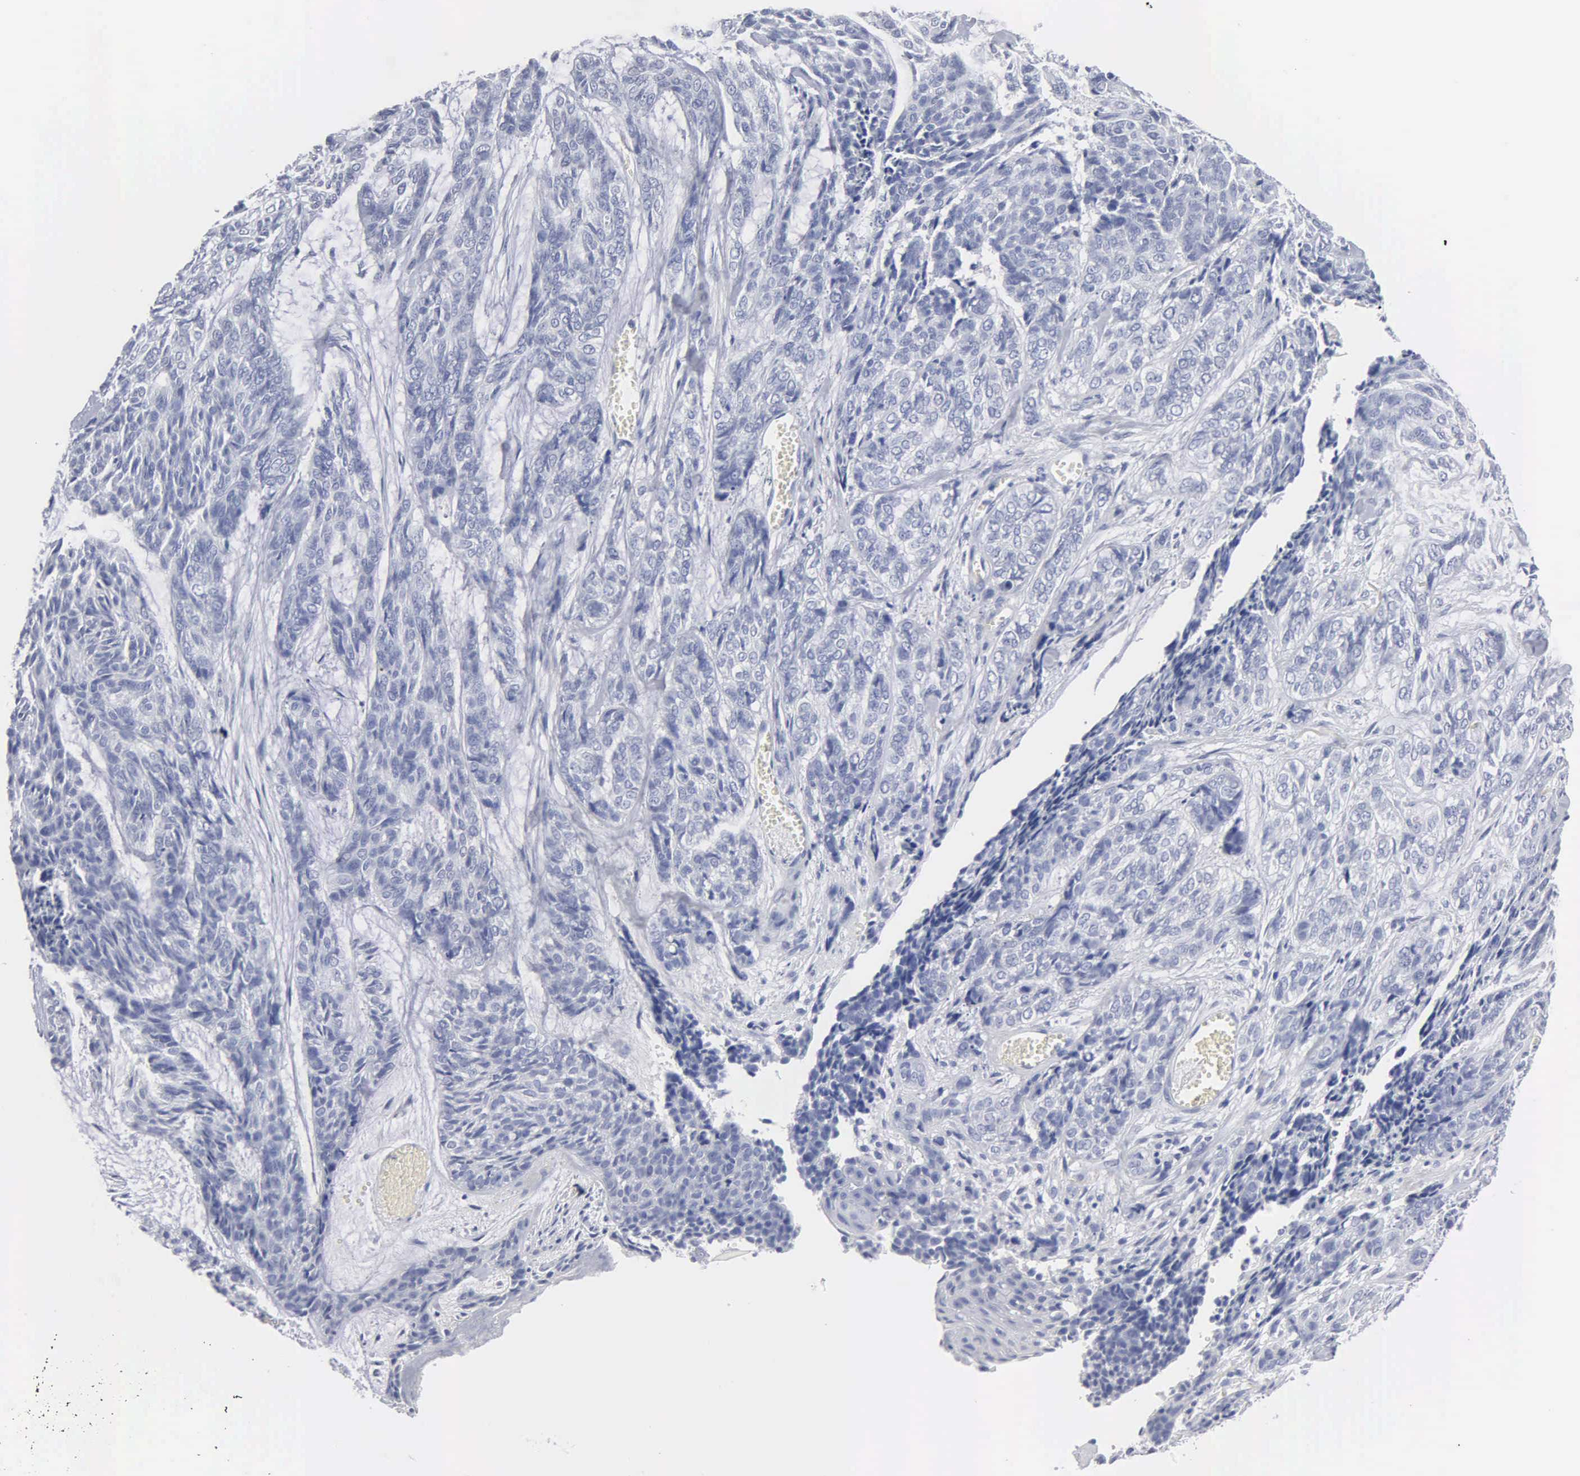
{"staining": {"intensity": "negative", "quantity": "none", "location": "none"}, "tissue": "skin cancer", "cell_type": "Tumor cells", "image_type": "cancer", "snomed": [{"axis": "morphology", "description": "Normal tissue, NOS"}, {"axis": "morphology", "description": "Basal cell carcinoma"}, {"axis": "topography", "description": "Skin"}], "caption": "This is a image of IHC staining of basal cell carcinoma (skin), which shows no expression in tumor cells.", "gene": "ASPHD2", "patient": {"sex": "female", "age": 65}}